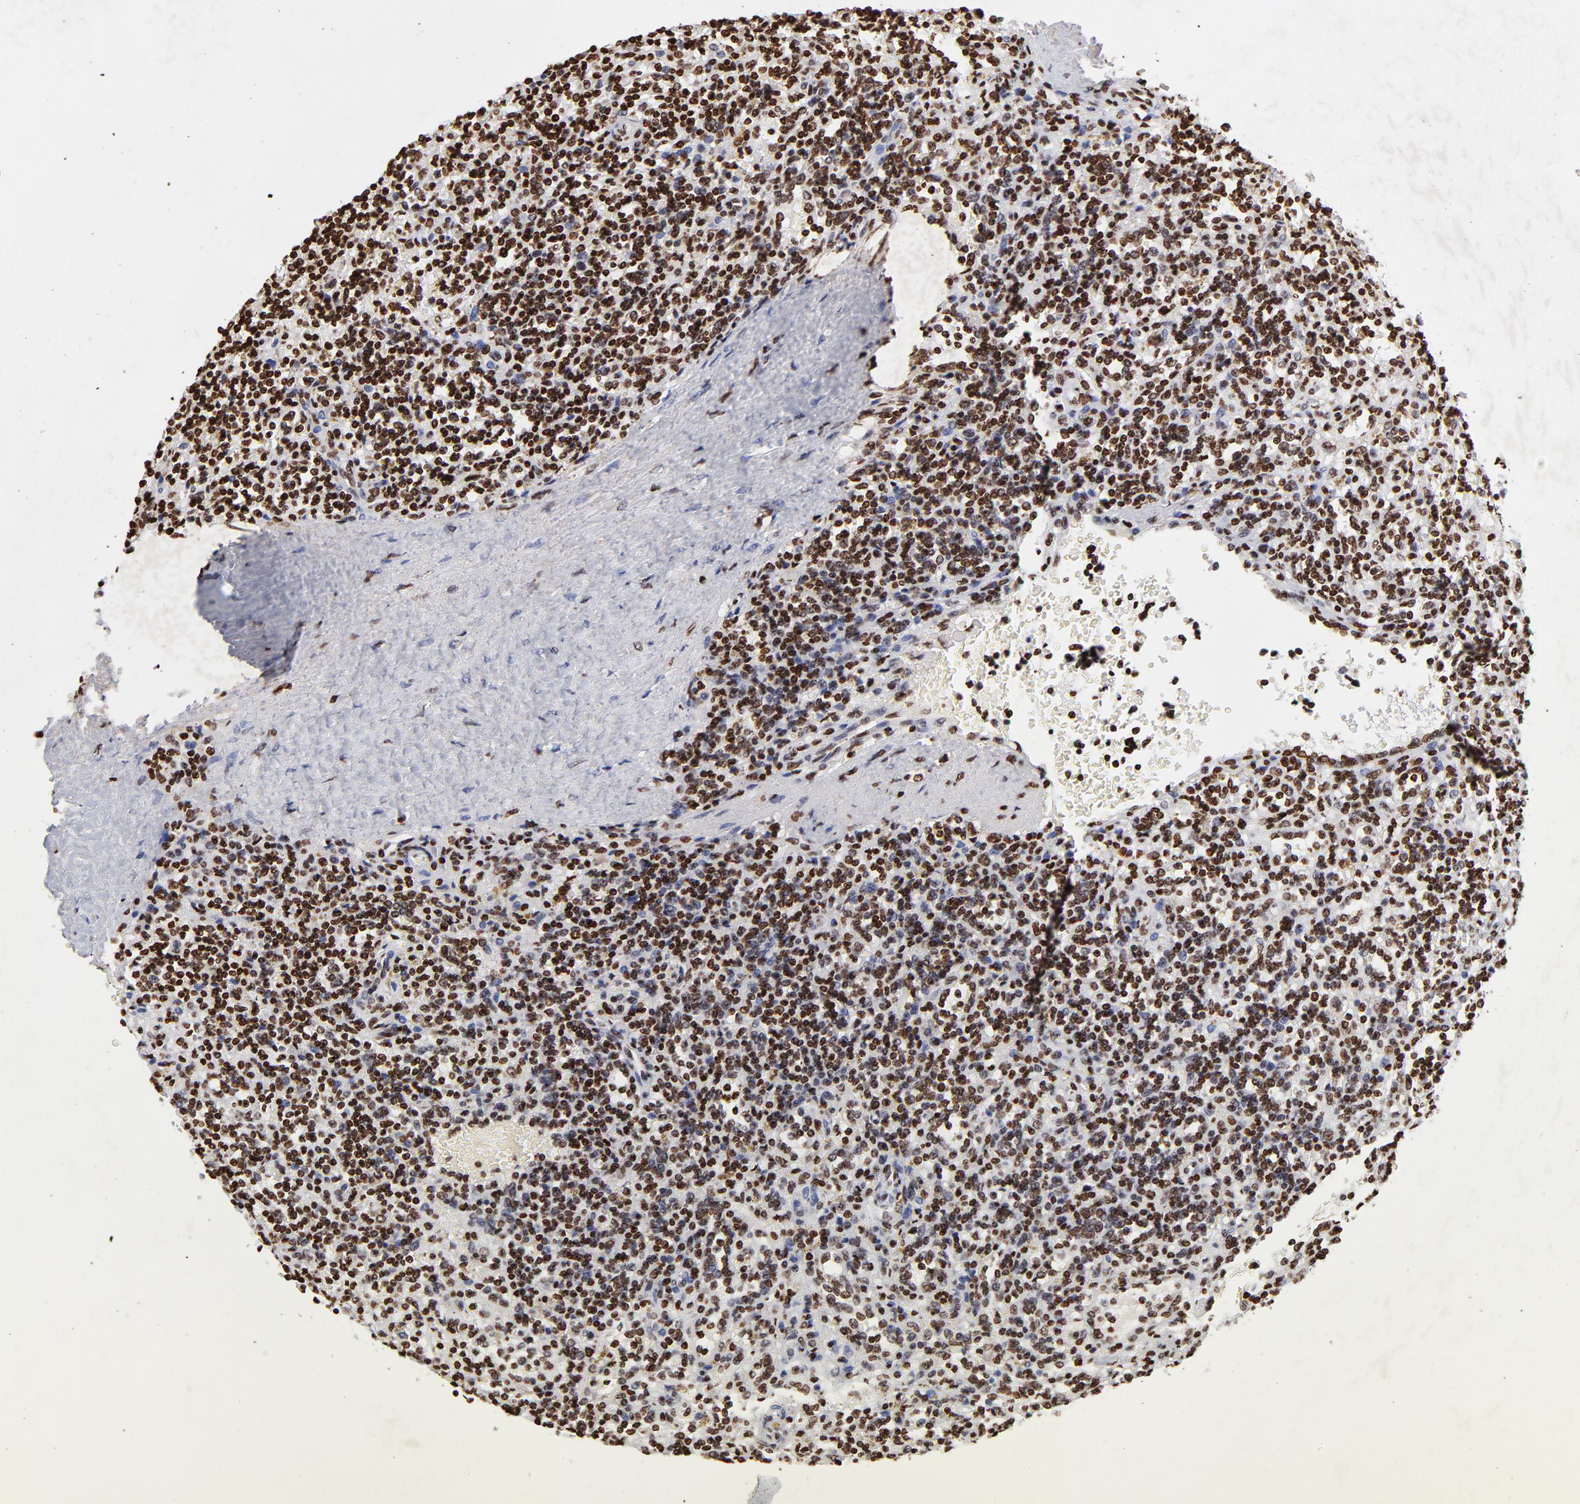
{"staining": {"intensity": "strong", "quantity": ">75%", "location": "nuclear"}, "tissue": "lymphoma", "cell_type": "Tumor cells", "image_type": "cancer", "snomed": [{"axis": "morphology", "description": "Malignant lymphoma, non-Hodgkin's type, Low grade"}, {"axis": "topography", "description": "Spleen"}], "caption": "About >75% of tumor cells in low-grade malignant lymphoma, non-Hodgkin's type reveal strong nuclear protein positivity as visualized by brown immunohistochemical staining.", "gene": "FBH1", "patient": {"sex": "male", "age": 67}}